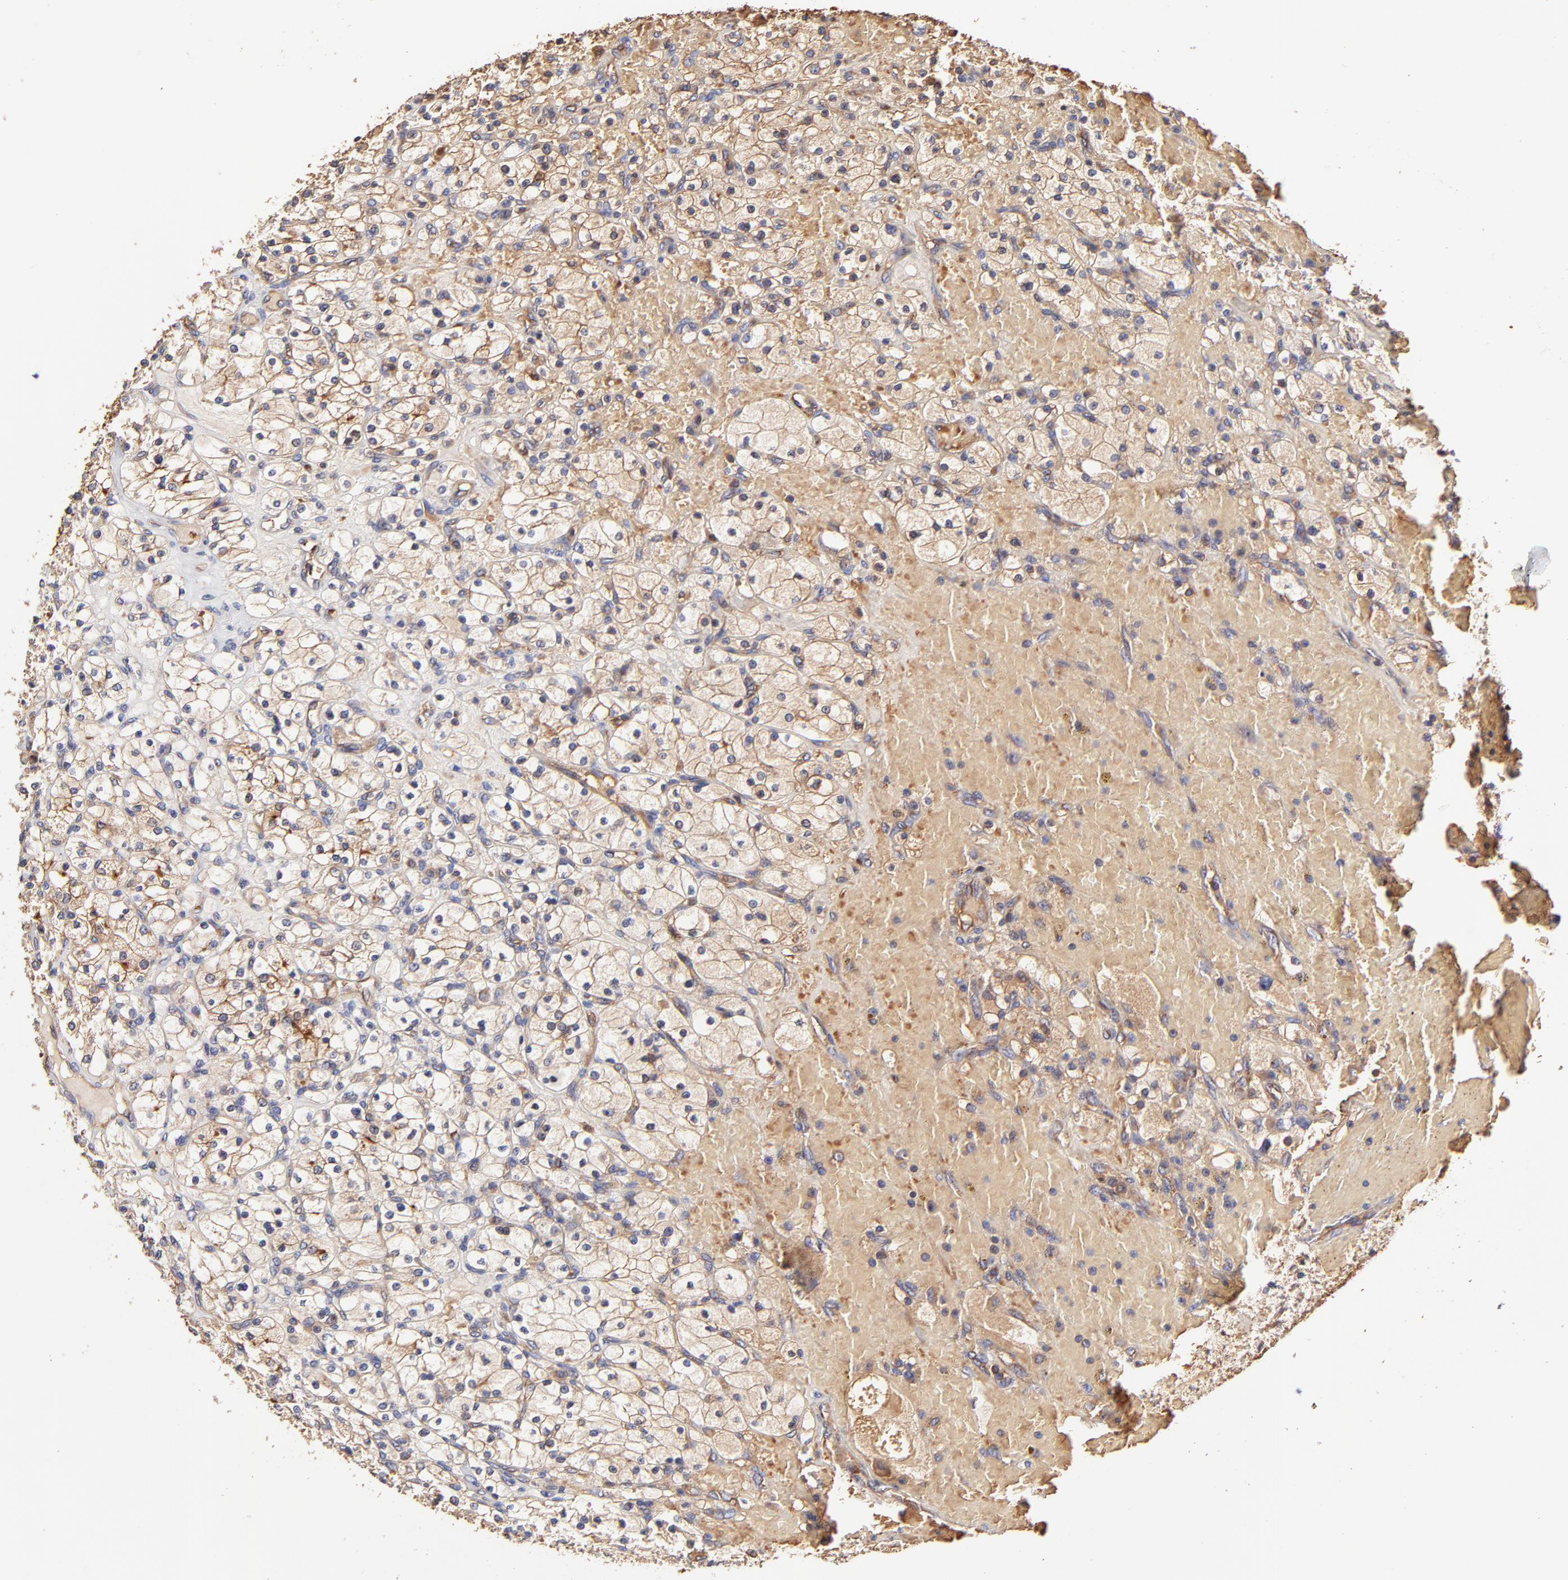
{"staining": {"intensity": "moderate", "quantity": ">75%", "location": "cytoplasmic/membranous"}, "tissue": "renal cancer", "cell_type": "Tumor cells", "image_type": "cancer", "snomed": [{"axis": "morphology", "description": "Adenocarcinoma, NOS"}, {"axis": "topography", "description": "Kidney"}], "caption": "Adenocarcinoma (renal) stained with immunohistochemistry displays moderate cytoplasmic/membranous staining in approximately >75% of tumor cells. (IHC, brightfield microscopy, high magnification).", "gene": "CD2AP", "patient": {"sex": "female", "age": 83}}